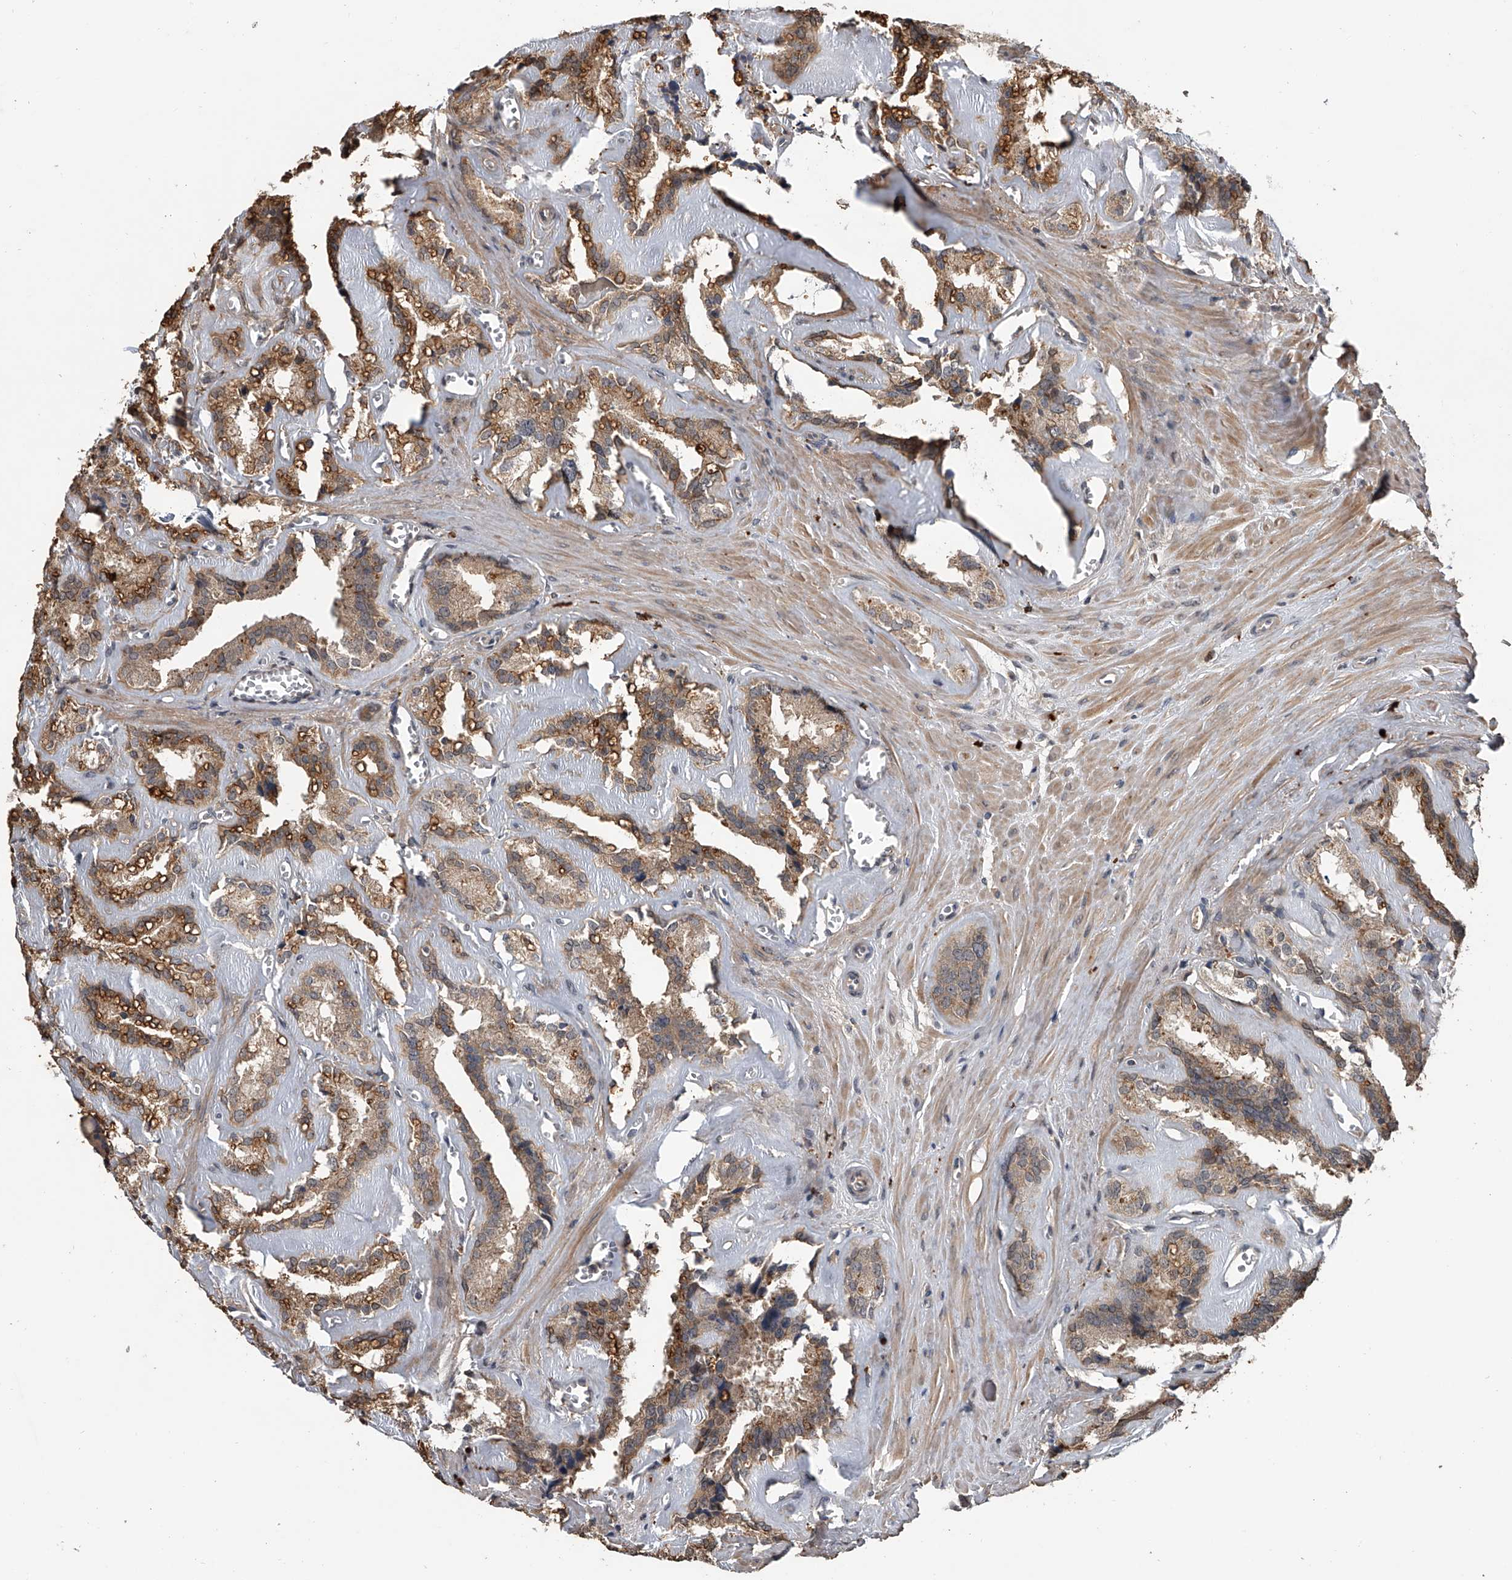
{"staining": {"intensity": "moderate", "quantity": ">75%", "location": "cytoplasmic/membranous"}, "tissue": "seminal vesicle", "cell_type": "Glandular cells", "image_type": "normal", "snomed": [{"axis": "morphology", "description": "Normal tissue, NOS"}, {"axis": "topography", "description": "Prostate"}, {"axis": "topography", "description": "Seminal veicle"}], "caption": "Moderate cytoplasmic/membranous expression for a protein is present in about >75% of glandular cells of unremarkable seminal vesicle using immunohistochemistry.", "gene": "DOCK9", "patient": {"sex": "male", "age": 59}}